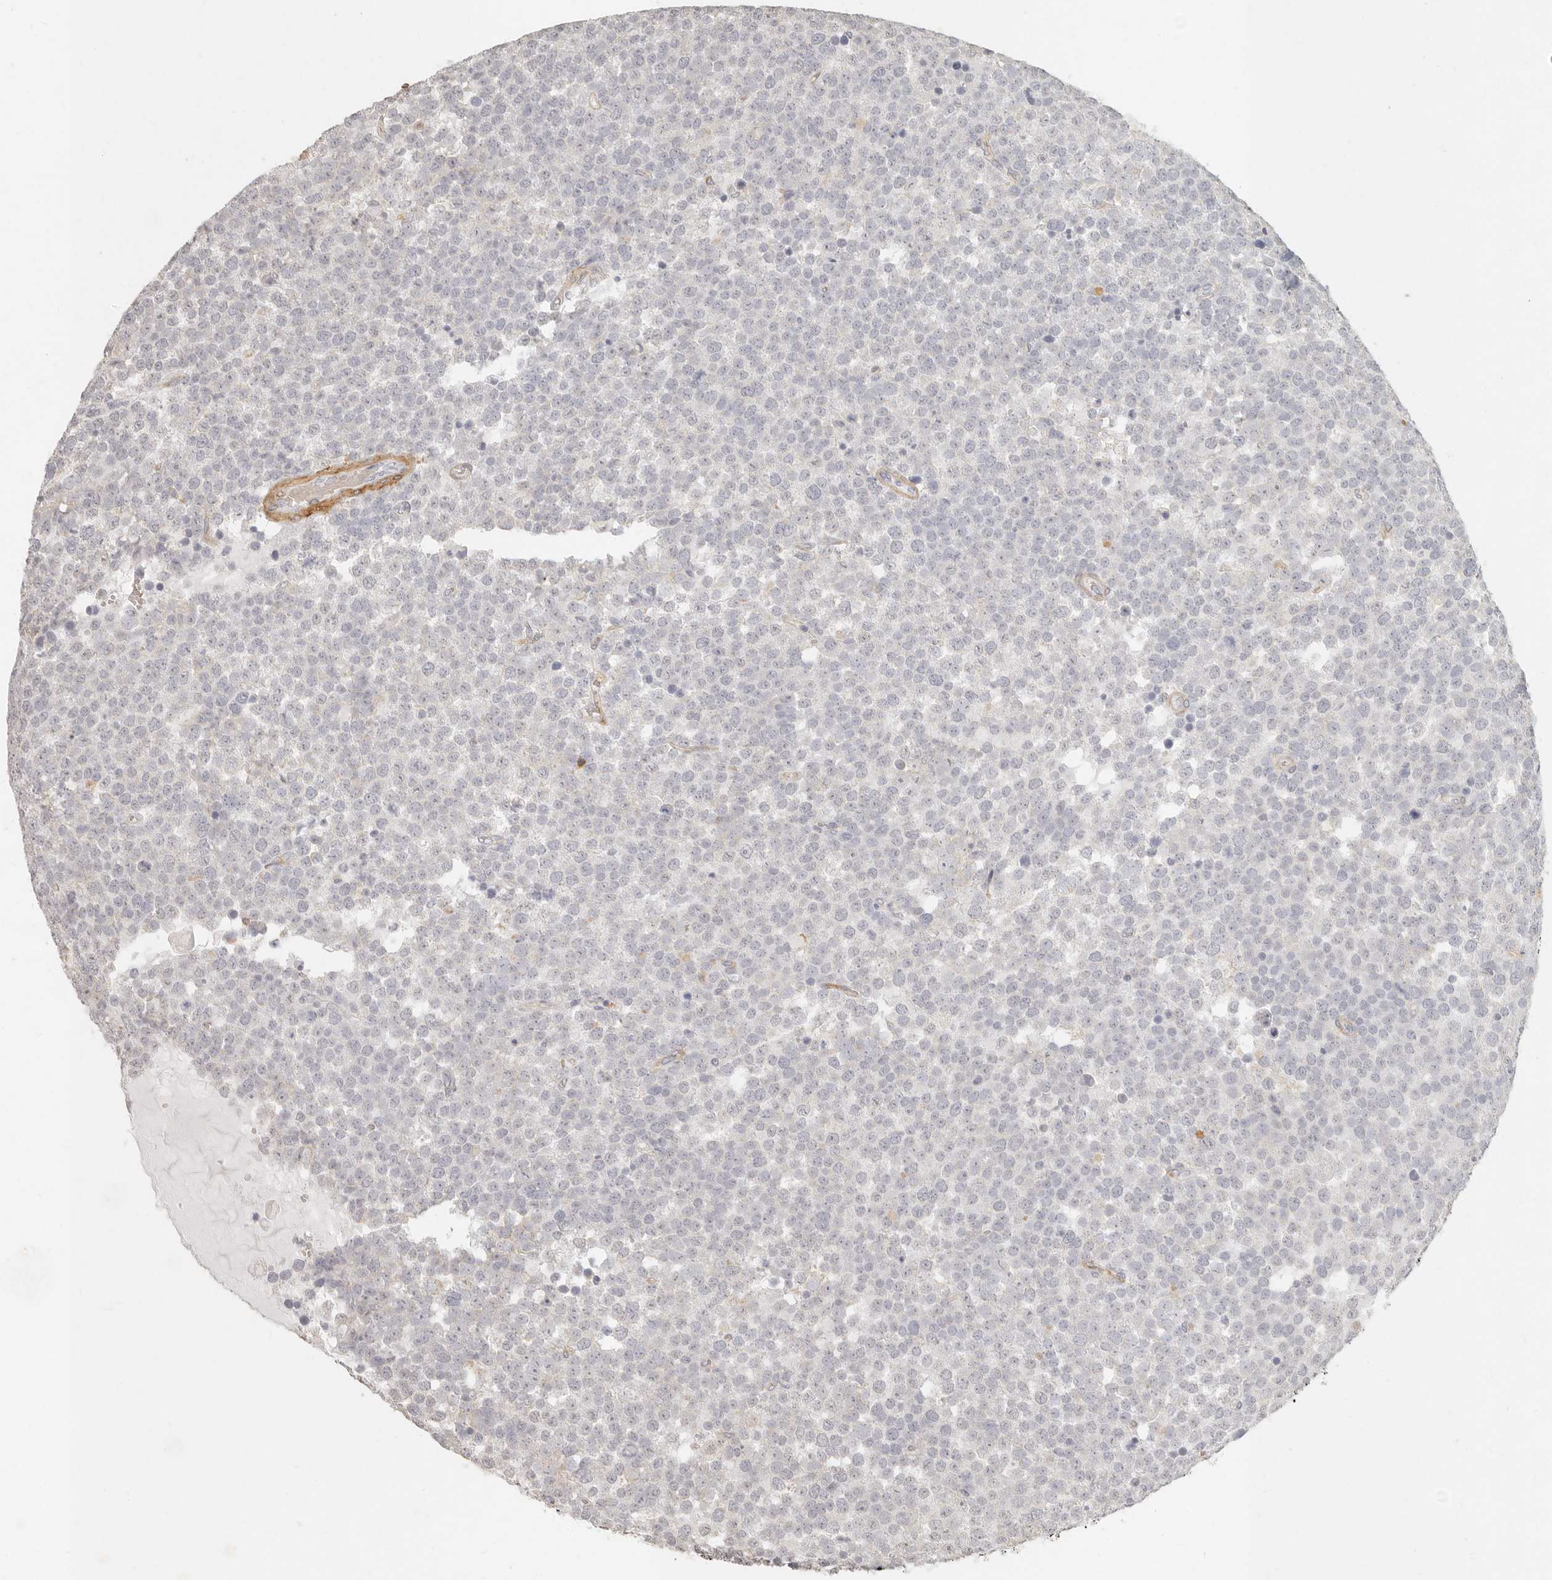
{"staining": {"intensity": "negative", "quantity": "none", "location": "none"}, "tissue": "testis cancer", "cell_type": "Tumor cells", "image_type": "cancer", "snomed": [{"axis": "morphology", "description": "Seminoma, NOS"}, {"axis": "topography", "description": "Testis"}], "caption": "Immunohistochemical staining of human testis cancer (seminoma) exhibits no significant expression in tumor cells.", "gene": "NIBAN1", "patient": {"sex": "male", "age": 71}}